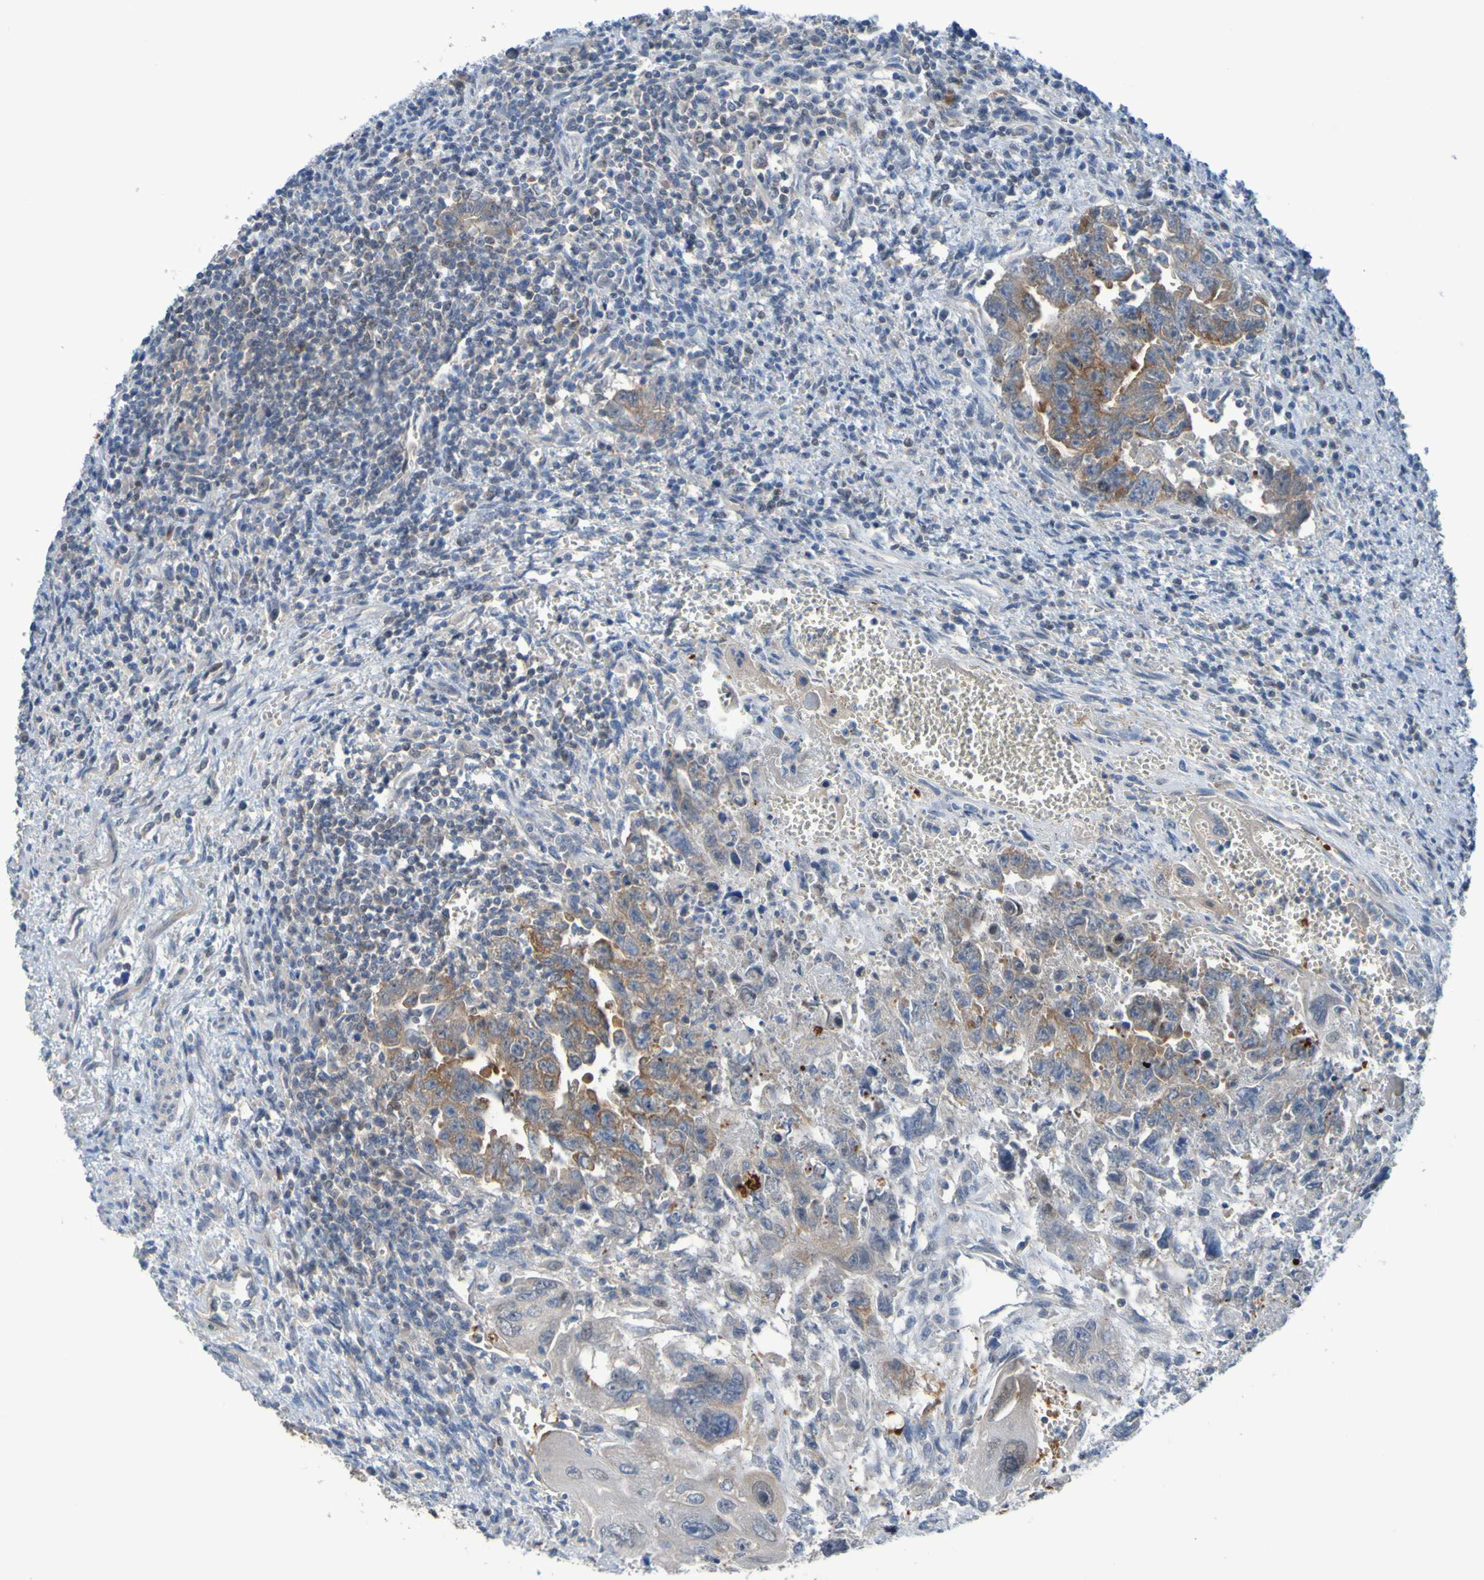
{"staining": {"intensity": "moderate", "quantity": "25%-75%", "location": "cytoplasmic/membranous"}, "tissue": "testis cancer", "cell_type": "Tumor cells", "image_type": "cancer", "snomed": [{"axis": "morphology", "description": "Carcinoma, Embryonal, NOS"}, {"axis": "topography", "description": "Testis"}], "caption": "Immunohistochemistry photomicrograph of neoplastic tissue: testis cancer (embryonal carcinoma) stained using immunohistochemistry (IHC) exhibits medium levels of moderate protein expression localized specifically in the cytoplasmic/membranous of tumor cells, appearing as a cytoplasmic/membranous brown color.", "gene": "NPRL3", "patient": {"sex": "male", "age": 28}}